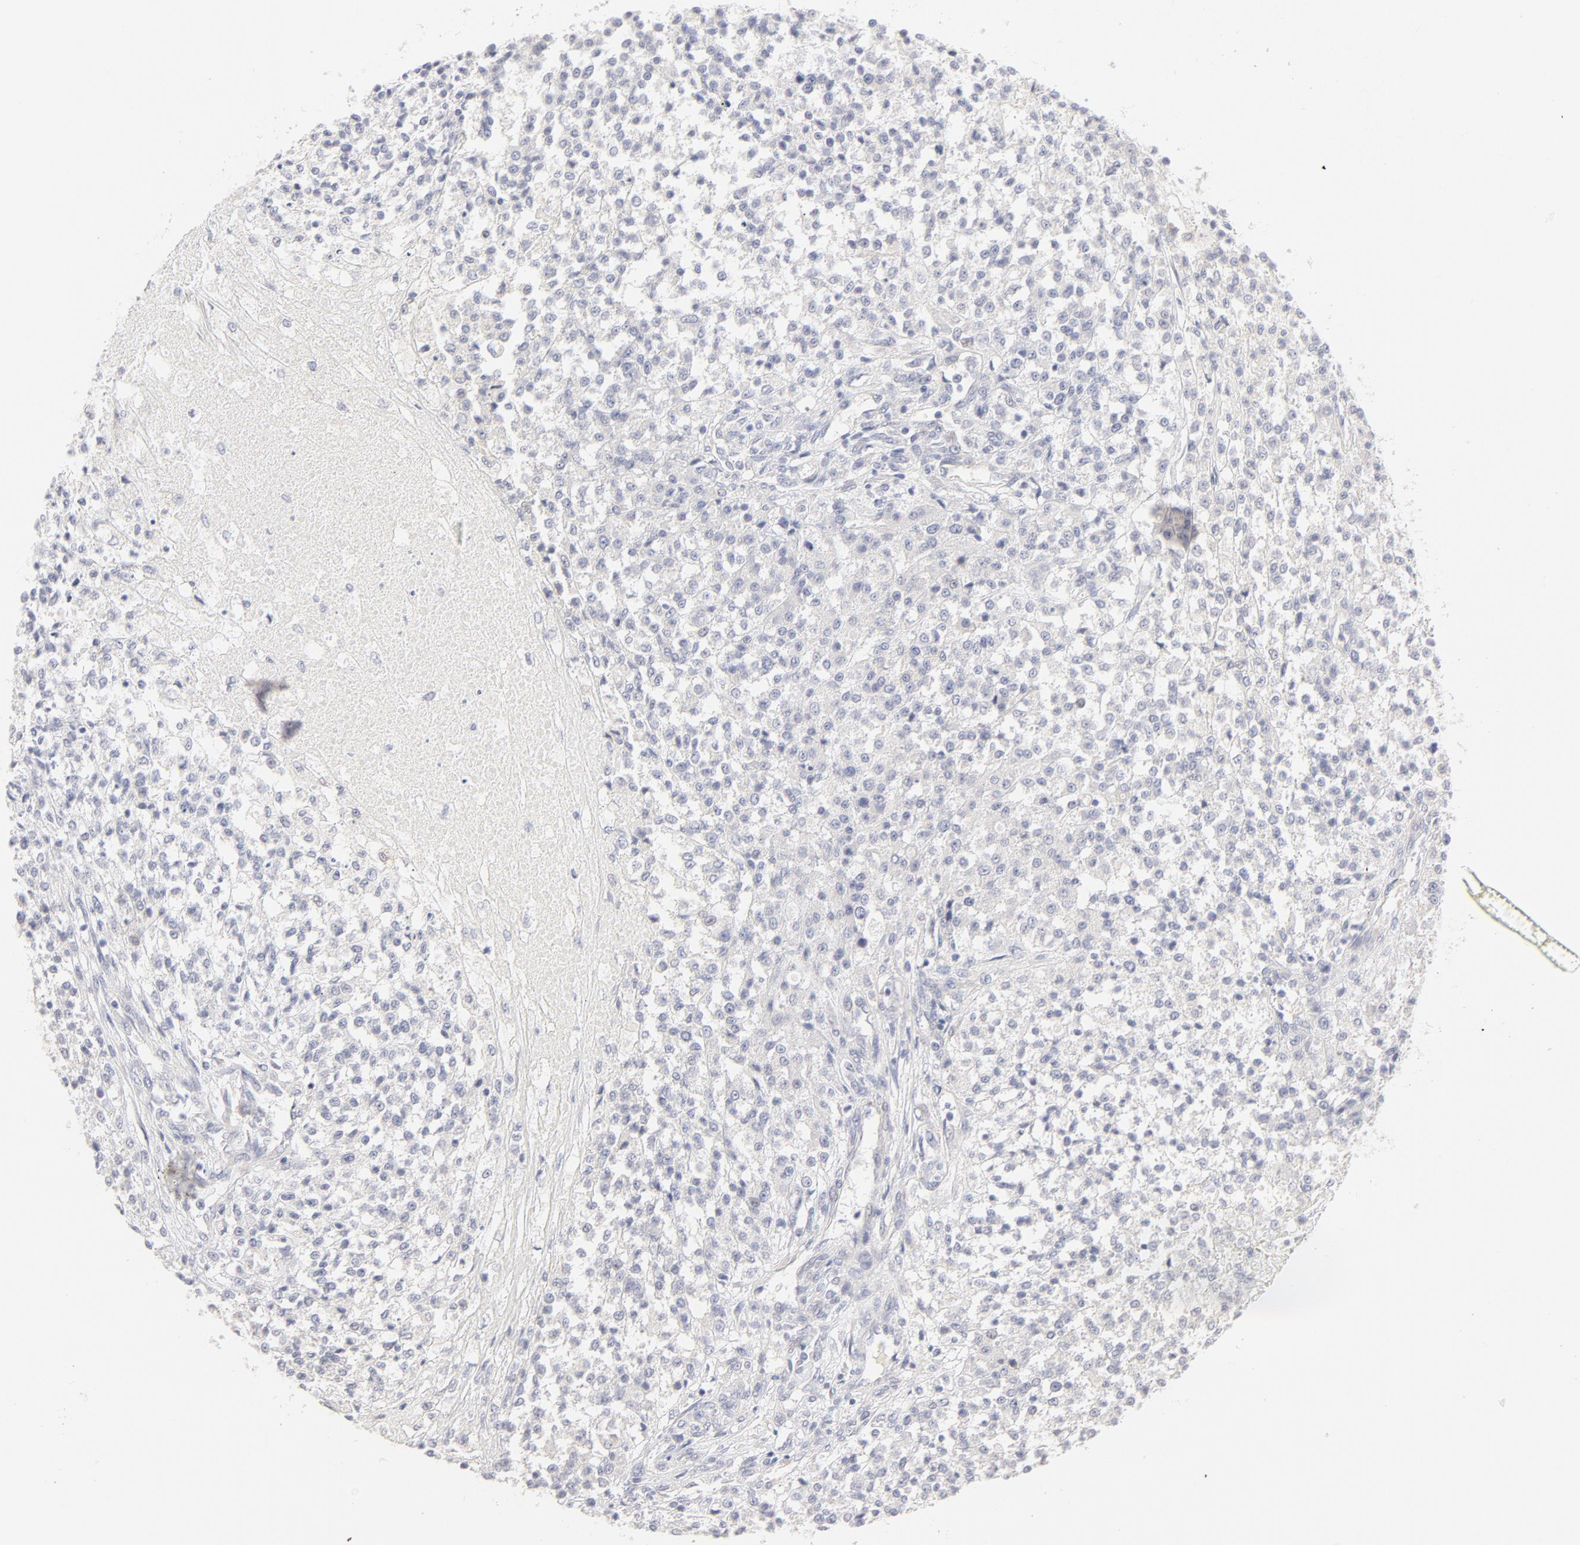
{"staining": {"intensity": "negative", "quantity": "none", "location": "none"}, "tissue": "testis cancer", "cell_type": "Tumor cells", "image_type": "cancer", "snomed": [{"axis": "morphology", "description": "Seminoma, NOS"}, {"axis": "topography", "description": "Testis"}], "caption": "A micrograph of testis seminoma stained for a protein exhibits no brown staining in tumor cells. (Brightfield microscopy of DAB IHC at high magnification).", "gene": "ELF3", "patient": {"sex": "male", "age": 59}}